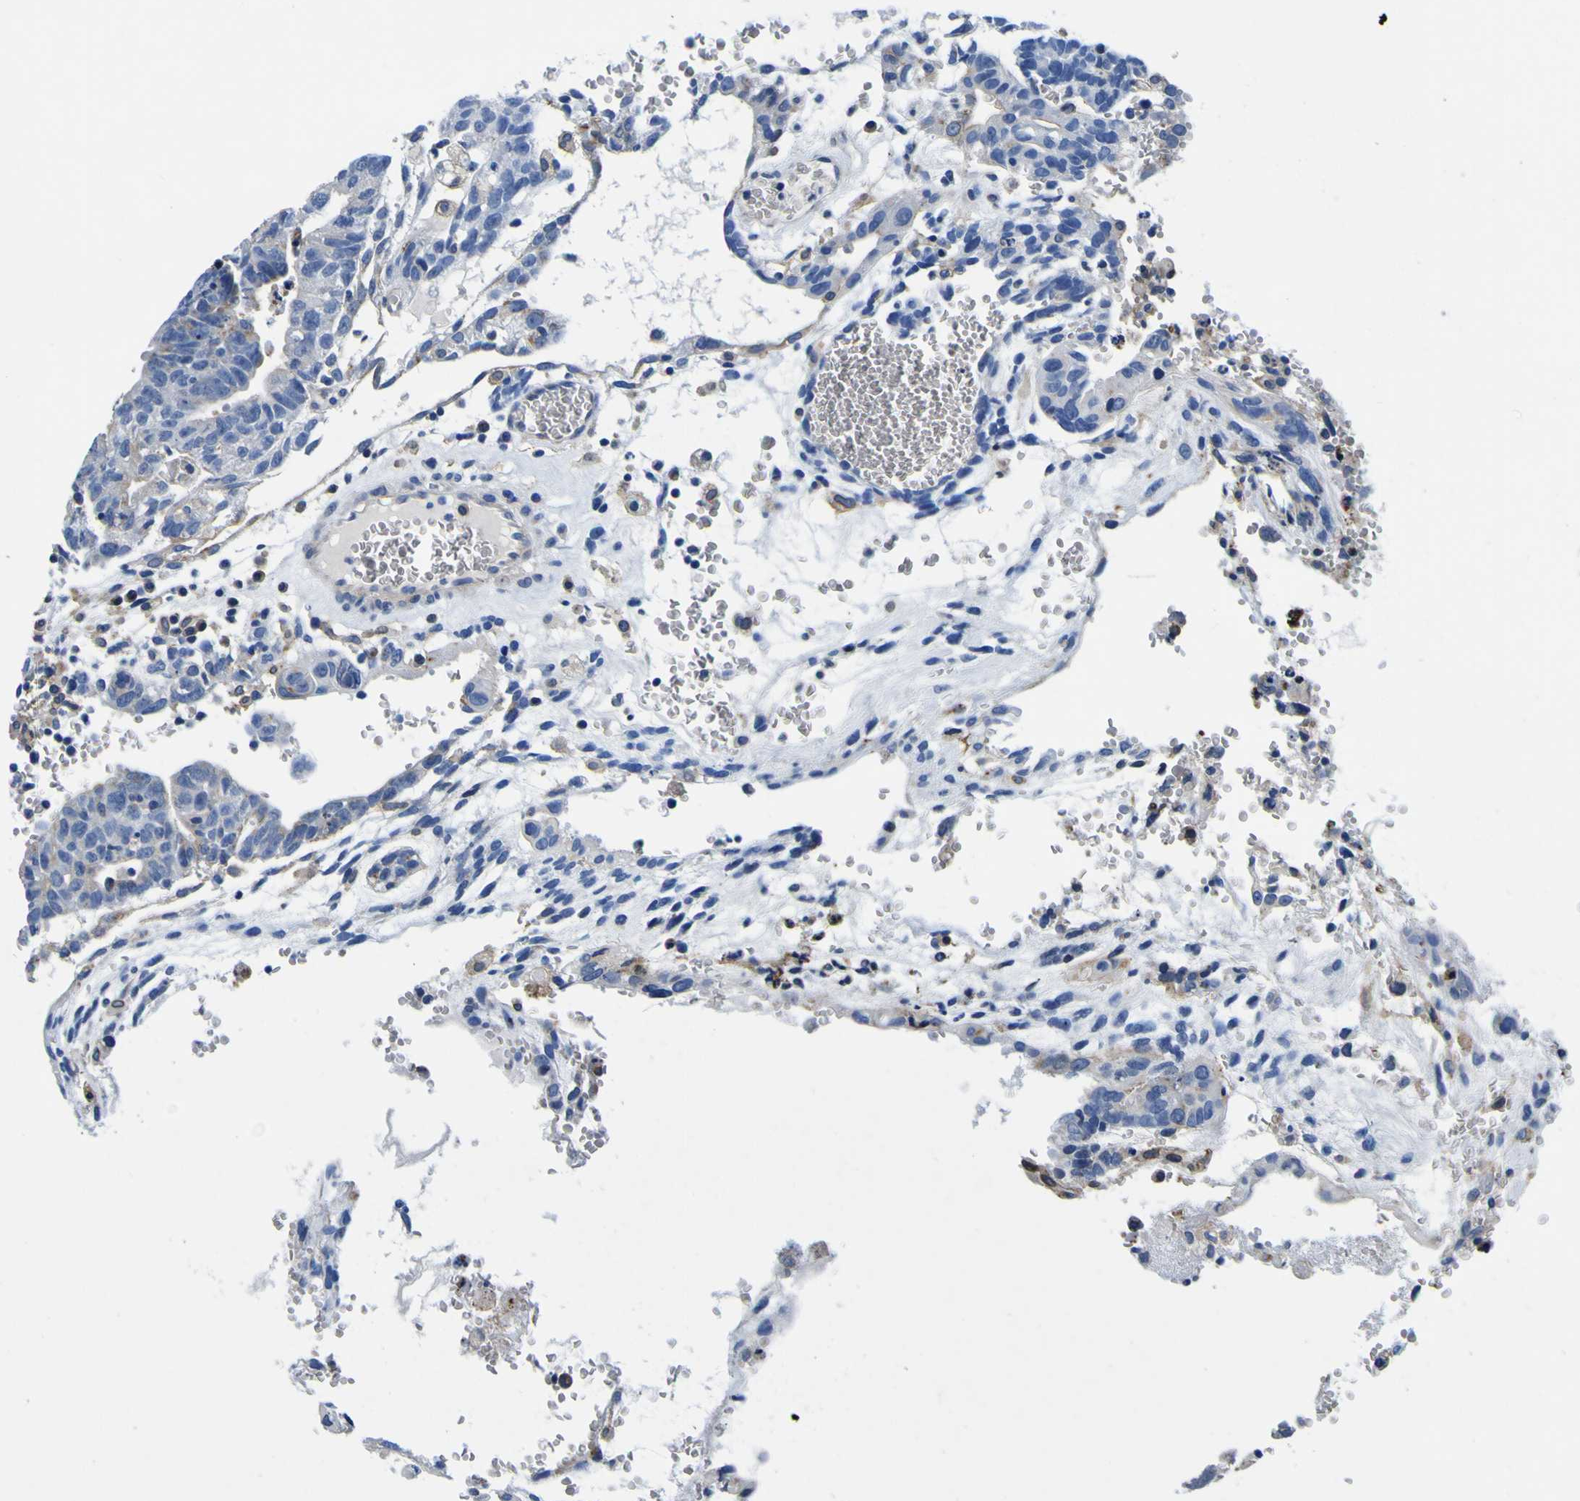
{"staining": {"intensity": "negative", "quantity": "none", "location": "none"}, "tissue": "testis cancer", "cell_type": "Tumor cells", "image_type": "cancer", "snomed": [{"axis": "morphology", "description": "Seminoma, NOS"}, {"axis": "morphology", "description": "Carcinoma, Embryonal, NOS"}, {"axis": "topography", "description": "Testis"}], "caption": "IHC photomicrograph of embryonal carcinoma (testis) stained for a protein (brown), which exhibits no staining in tumor cells.", "gene": "PXDN", "patient": {"sex": "male", "age": 52}}